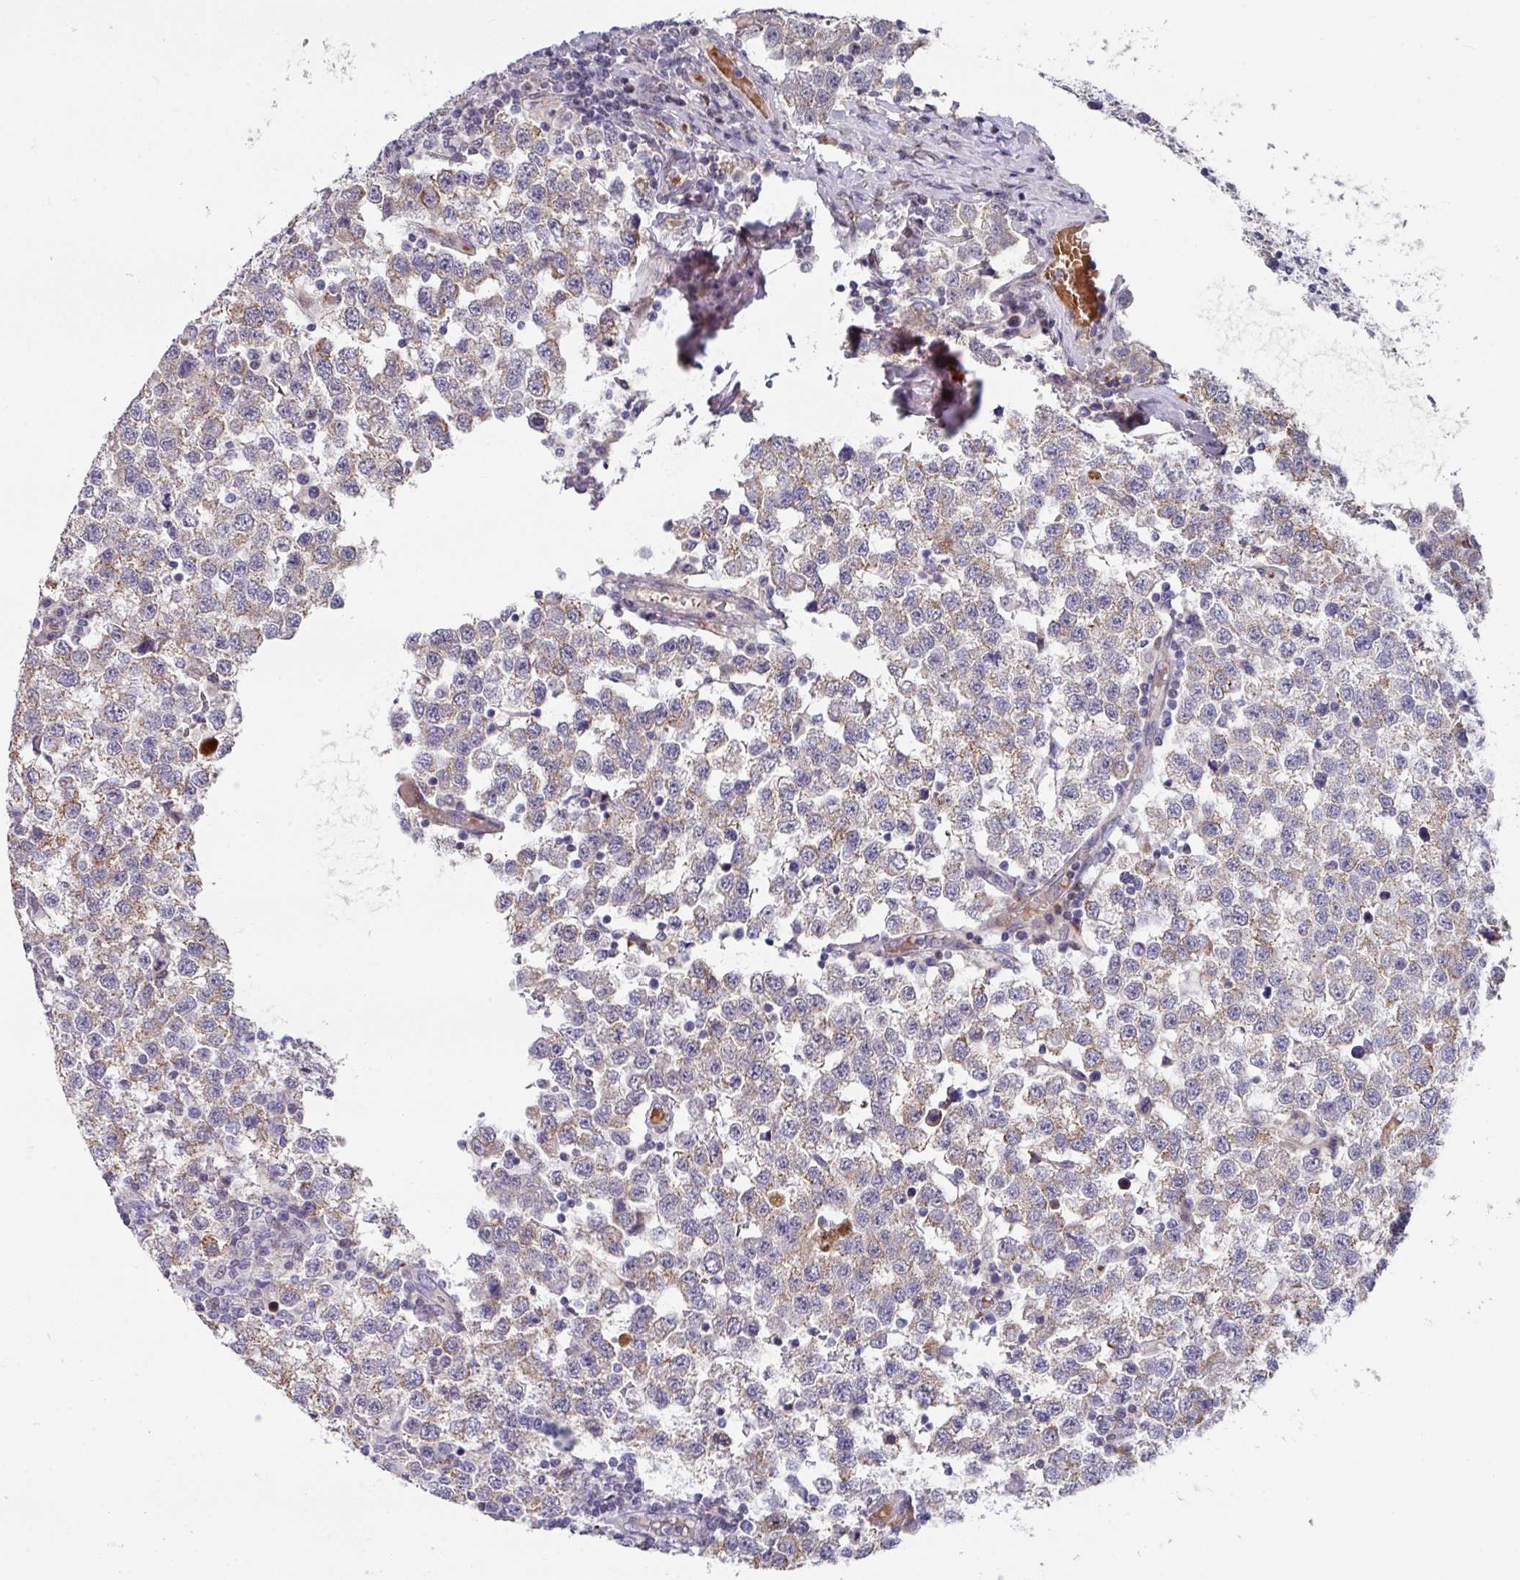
{"staining": {"intensity": "weak", "quantity": "25%-75%", "location": "cytoplasmic/membranous"}, "tissue": "testis cancer", "cell_type": "Tumor cells", "image_type": "cancer", "snomed": [{"axis": "morphology", "description": "Seminoma, NOS"}, {"axis": "topography", "description": "Testis"}], "caption": "Immunohistochemical staining of testis seminoma displays low levels of weak cytoplasmic/membranous protein expression in about 25%-75% of tumor cells.", "gene": "CBX7", "patient": {"sex": "male", "age": 34}}